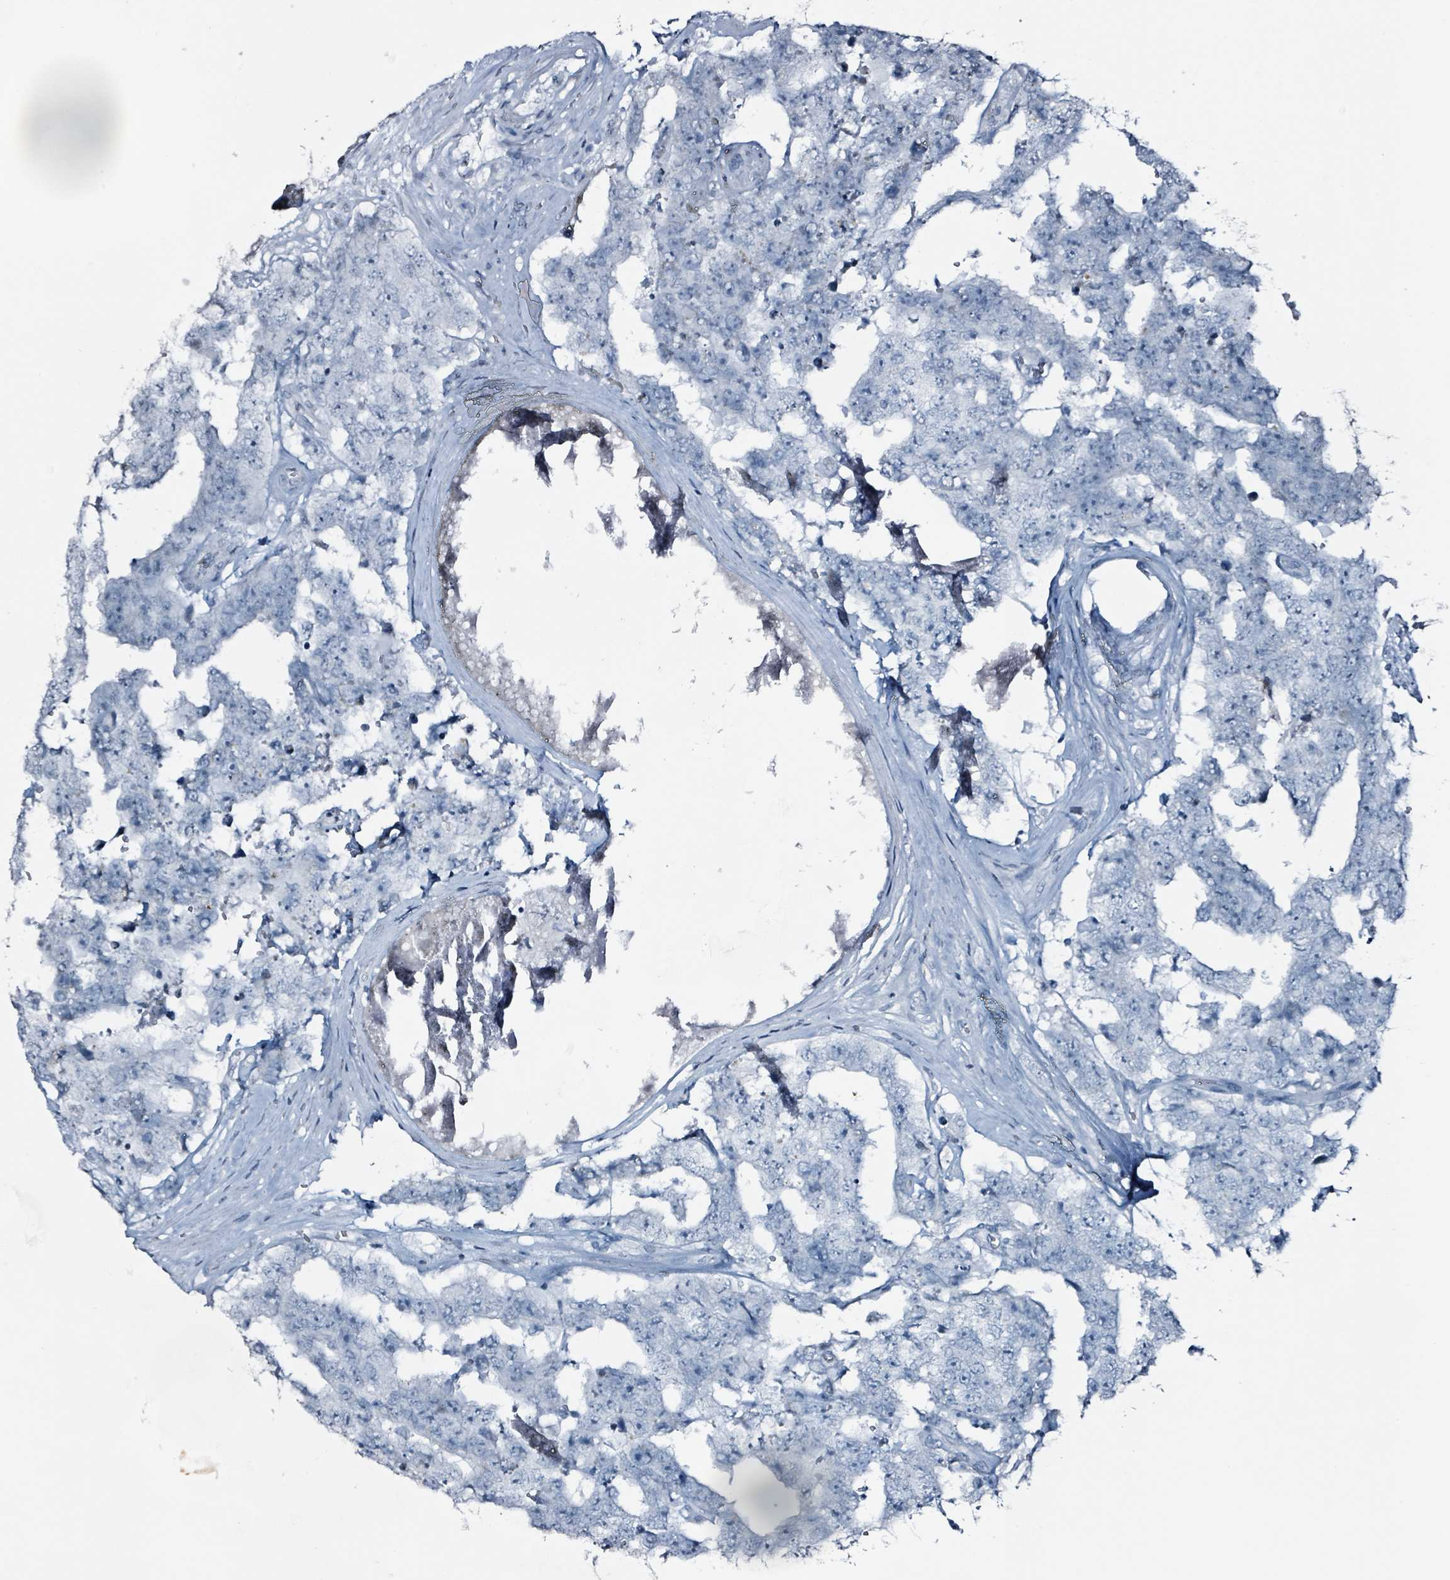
{"staining": {"intensity": "negative", "quantity": "none", "location": "none"}, "tissue": "testis cancer", "cell_type": "Tumor cells", "image_type": "cancer", "snomed": [{"axis": "morphology", "description": "Normal tissue, NOS"}, {"axis": "morphology", "description": "Carcinoma, Embryonal, NOS"}, {"axis": "topography", "description": "Testis"}, {"axis": "topography", "description": "Epididymis"}], "caption": "Immunohistochemistry photomicrograph of testis embryonal carcinoma stained for a protein (brown), which exhibits no expression in tumor cells.", "gene": "CA9", "patient": {"sex": "male", "age": 25}}